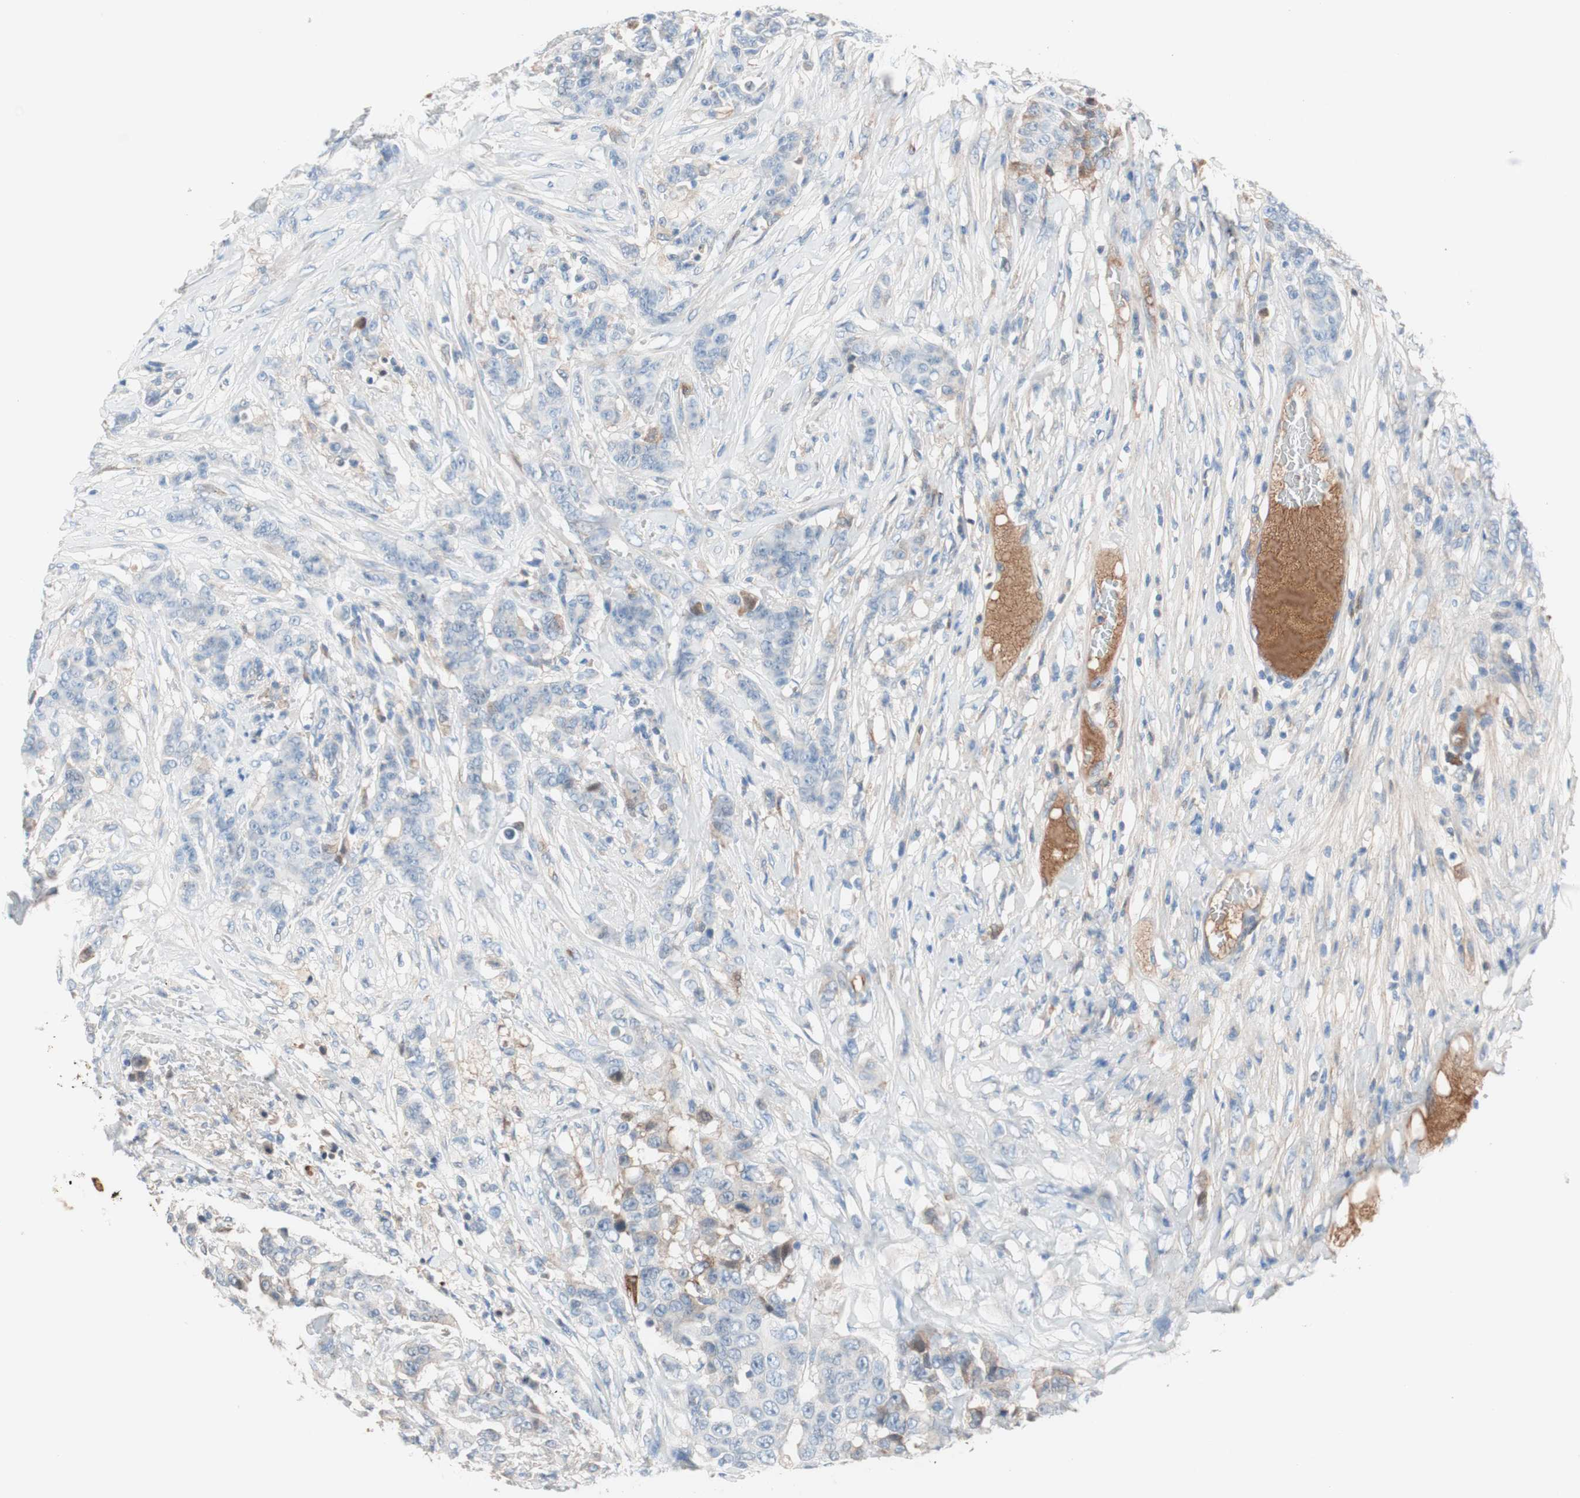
{"staining": {"intensity": "negative", "quantity": "none", "location": "none"}, "tissue": "breast cancer", "cell_type": "Tumor cells", "image_type": "cancer", "snomed": [{"axis": "morphology", "description": "Duct carcinoma"}, {"axis": "topography", "description": "Breast"}], "caption": "Protein analysis of breast invasive ductal carcinoma shows no significant positivity in tumor cells.", "gene": "RBP4", "patient": {"sex": "female", "age": 40}}